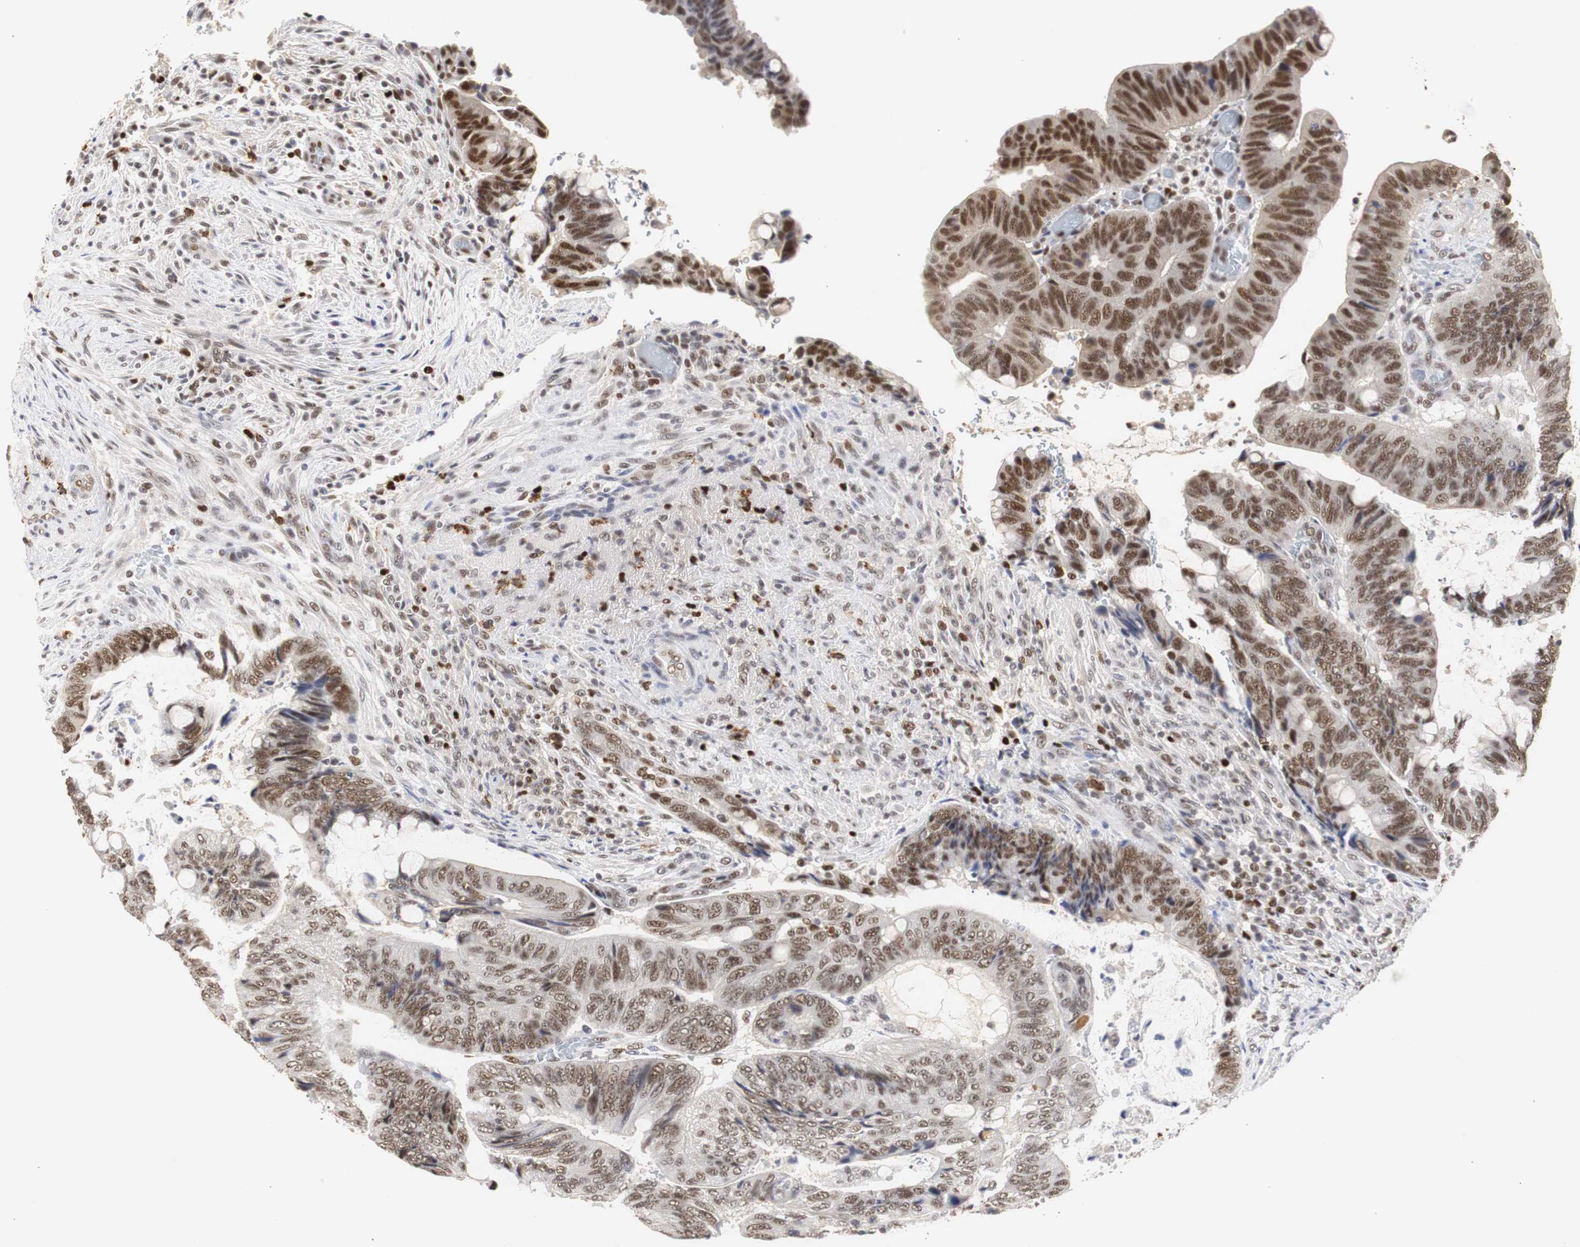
{"staining": {"intensity": "strong", "quantity": ">75%", "location": "nuclear"}, "tissue": "colorectal cancer", "cell_type": "Tumor cells", "image_type": "cancer", "snomed": [{"axis": "morphology", "description": "Normal tissue, NOS"}, {"axis": "morphology", "description": "Adenocarcinoma, NOS"}, {"axis": "topography", "description": "Rectum"}, {"axis": "topography", "description": "Peripheral nerve tissue"}], "caption": "This is an image of immunohistochemistry (IHC) staining of adenocarcinoma (colorectal), which shows strong positivity in the nuclear of tumor cells.", "gene": "ZFC3H1", "patient": {"sex": "male", "age": 92}}